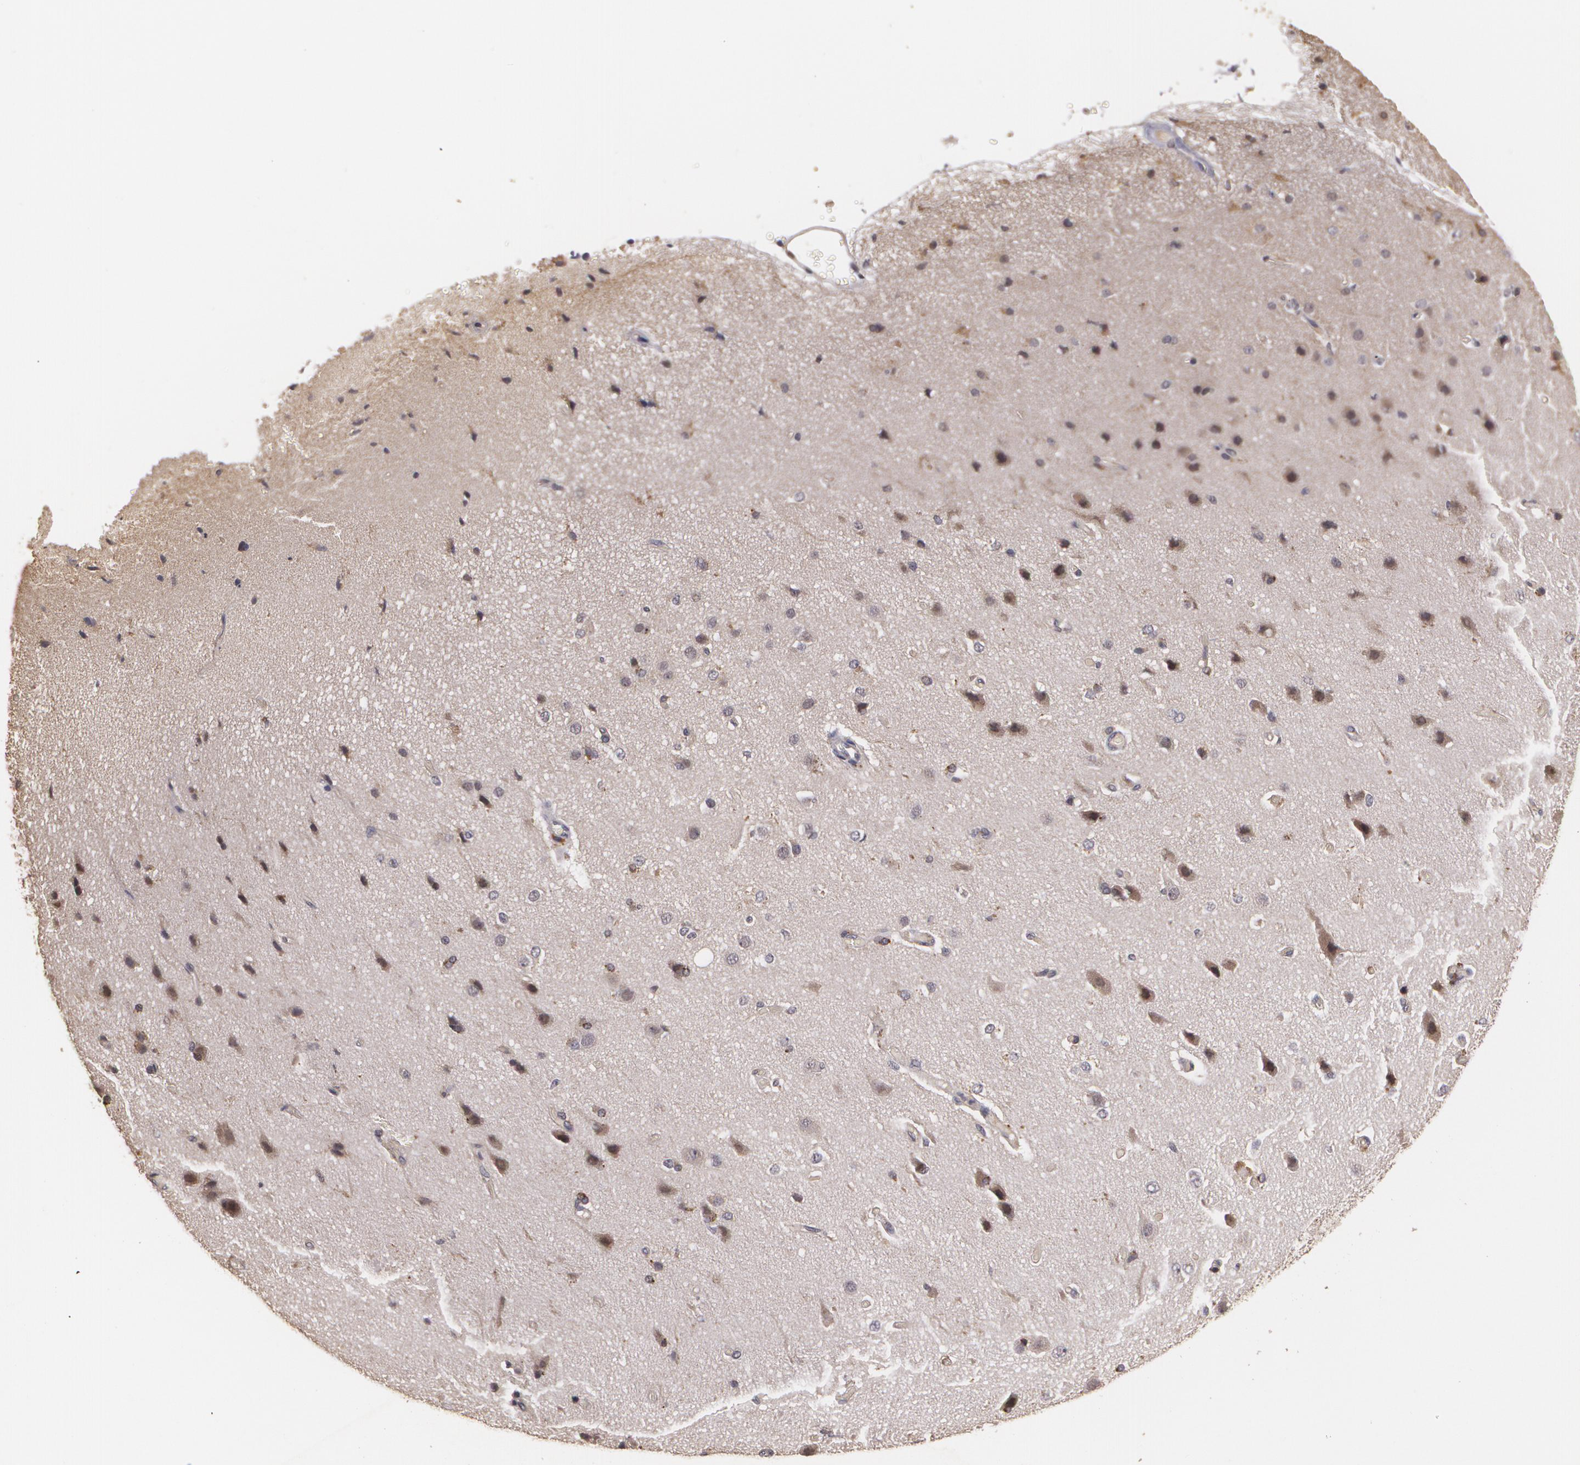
{"staining": {"intensity": "negative", "quantity": "none", "location": "none"}, "tissue": "cerebral cortex", "cell_type": "Endothelial cells", "image_type": "normal", "snomed": [{"axis": "morphology", "description": "Normal tissue, NOS"}, {"axis": "morphology", "description": "Glioma, malignant, High grade"}, {"axis": "topography", "description": "Cerebral cortex"}], "caption": "IHC histopathology image of normal cerebral cortex: human cerebral cortex stained with DAB (3,3'-diaminobenzidine) shows no significant protein staining in endothelial cells. (Immunohistochemistry, brightfield microscopy, high magnification).", "gene": "BRCA1", "patient": {"sex": "male", "age": 77}}